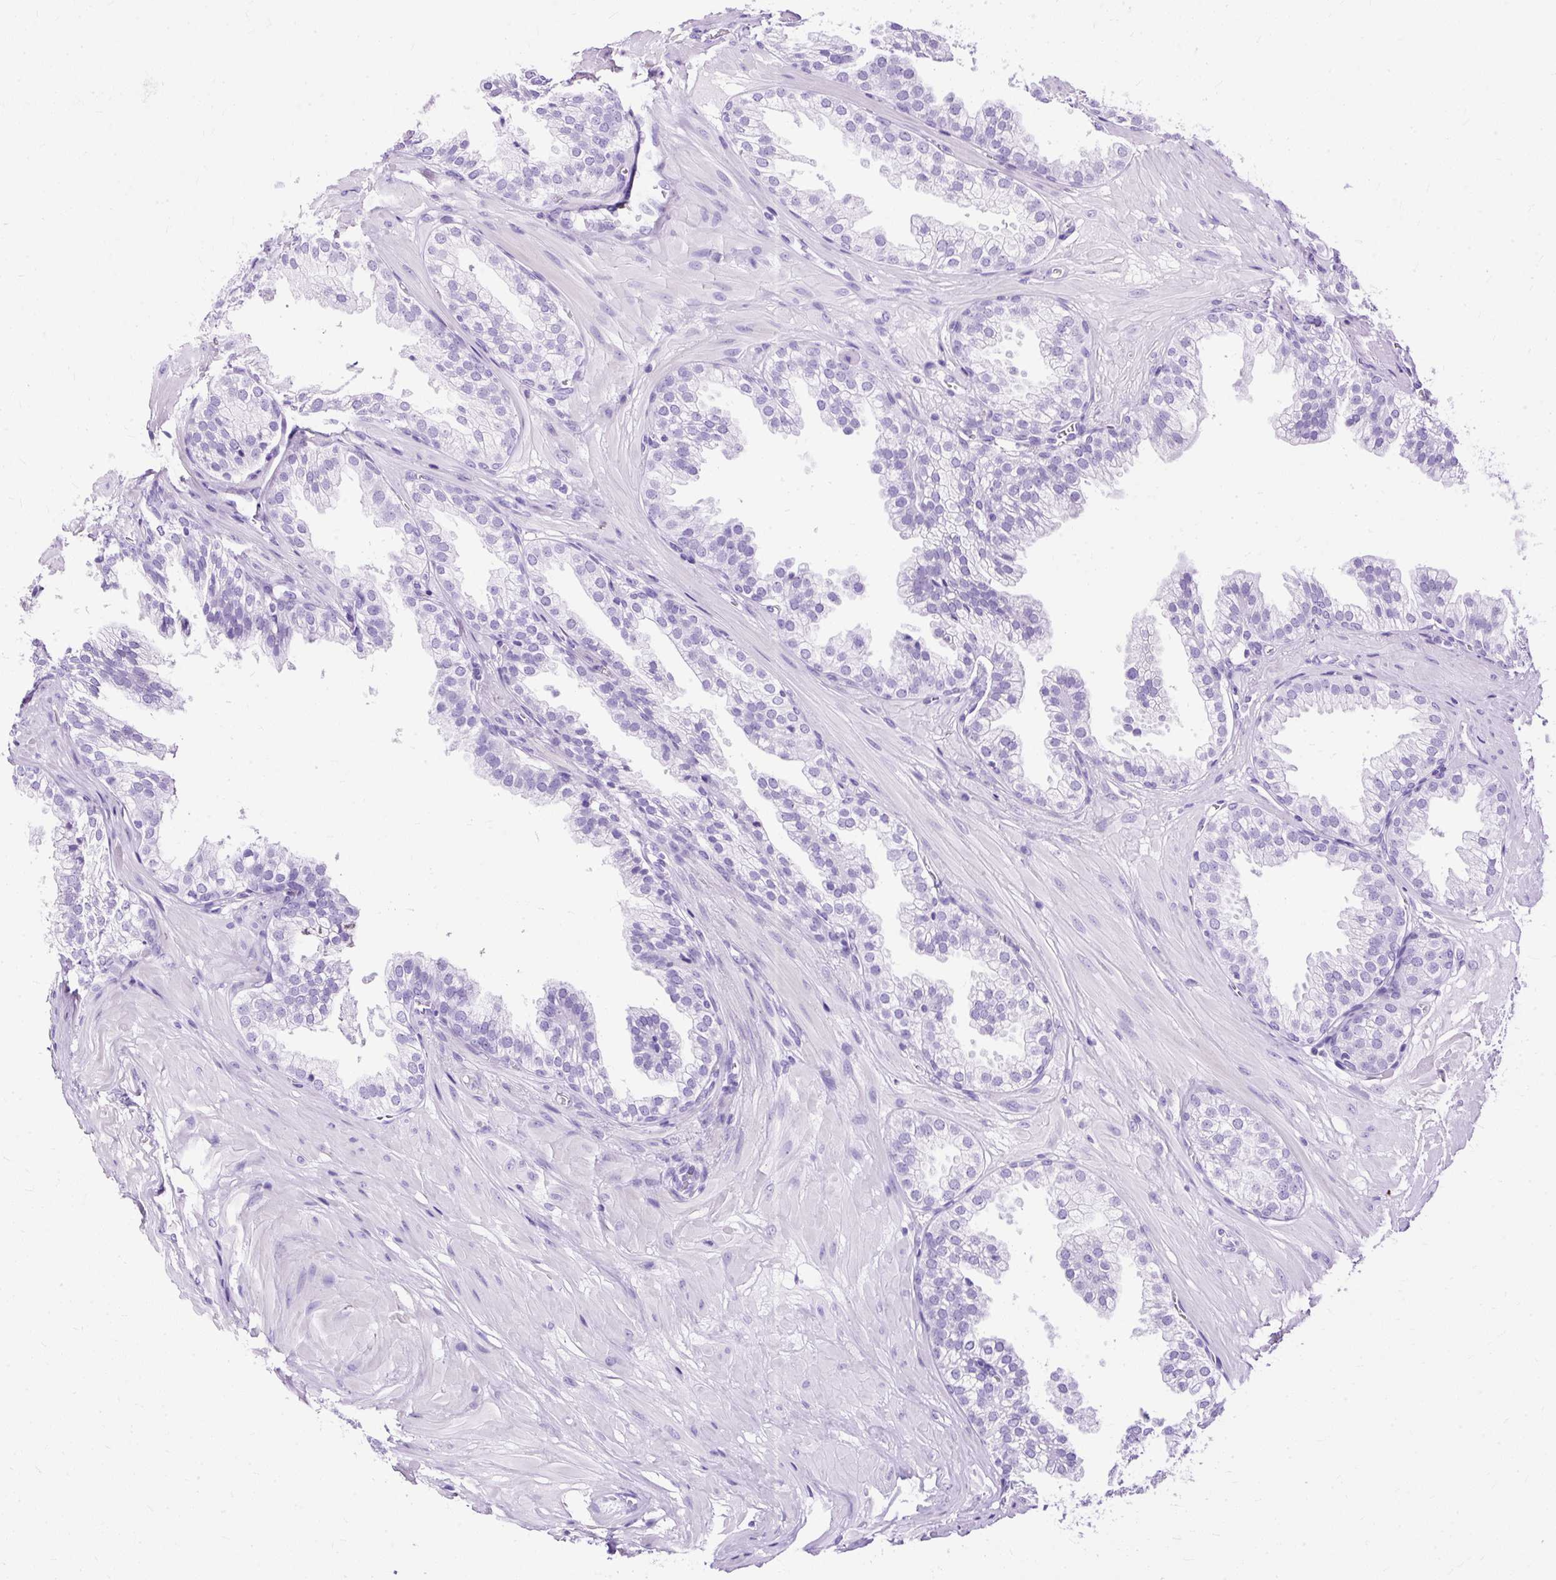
{"staining": {"intensity": "negative", "quantity": "none", "location": "none"}, "tissue": "prostate", "cell_type": "Glandular cells", "image_type": "normal", "snomed": [{"axis": "morphology", "description": "Normal tissue, NOS"}, {"axis": "topography", "description": "Prostate"}, {"axis": "topography", "description": "Peripheral nerve tissue"}], "caption": "DAB (3,3'-diaminobenzidine) immunohistochemical staining of normal prostate reveals no significant positivity in glandular cells. (Brightfield microscopy of DAB (3,3'-diaminobenzidine) immunohistochemistry (IHC) at high magnification).", "gene": "SLC8A2", "patient": {"sex": "male", "age": 55}}